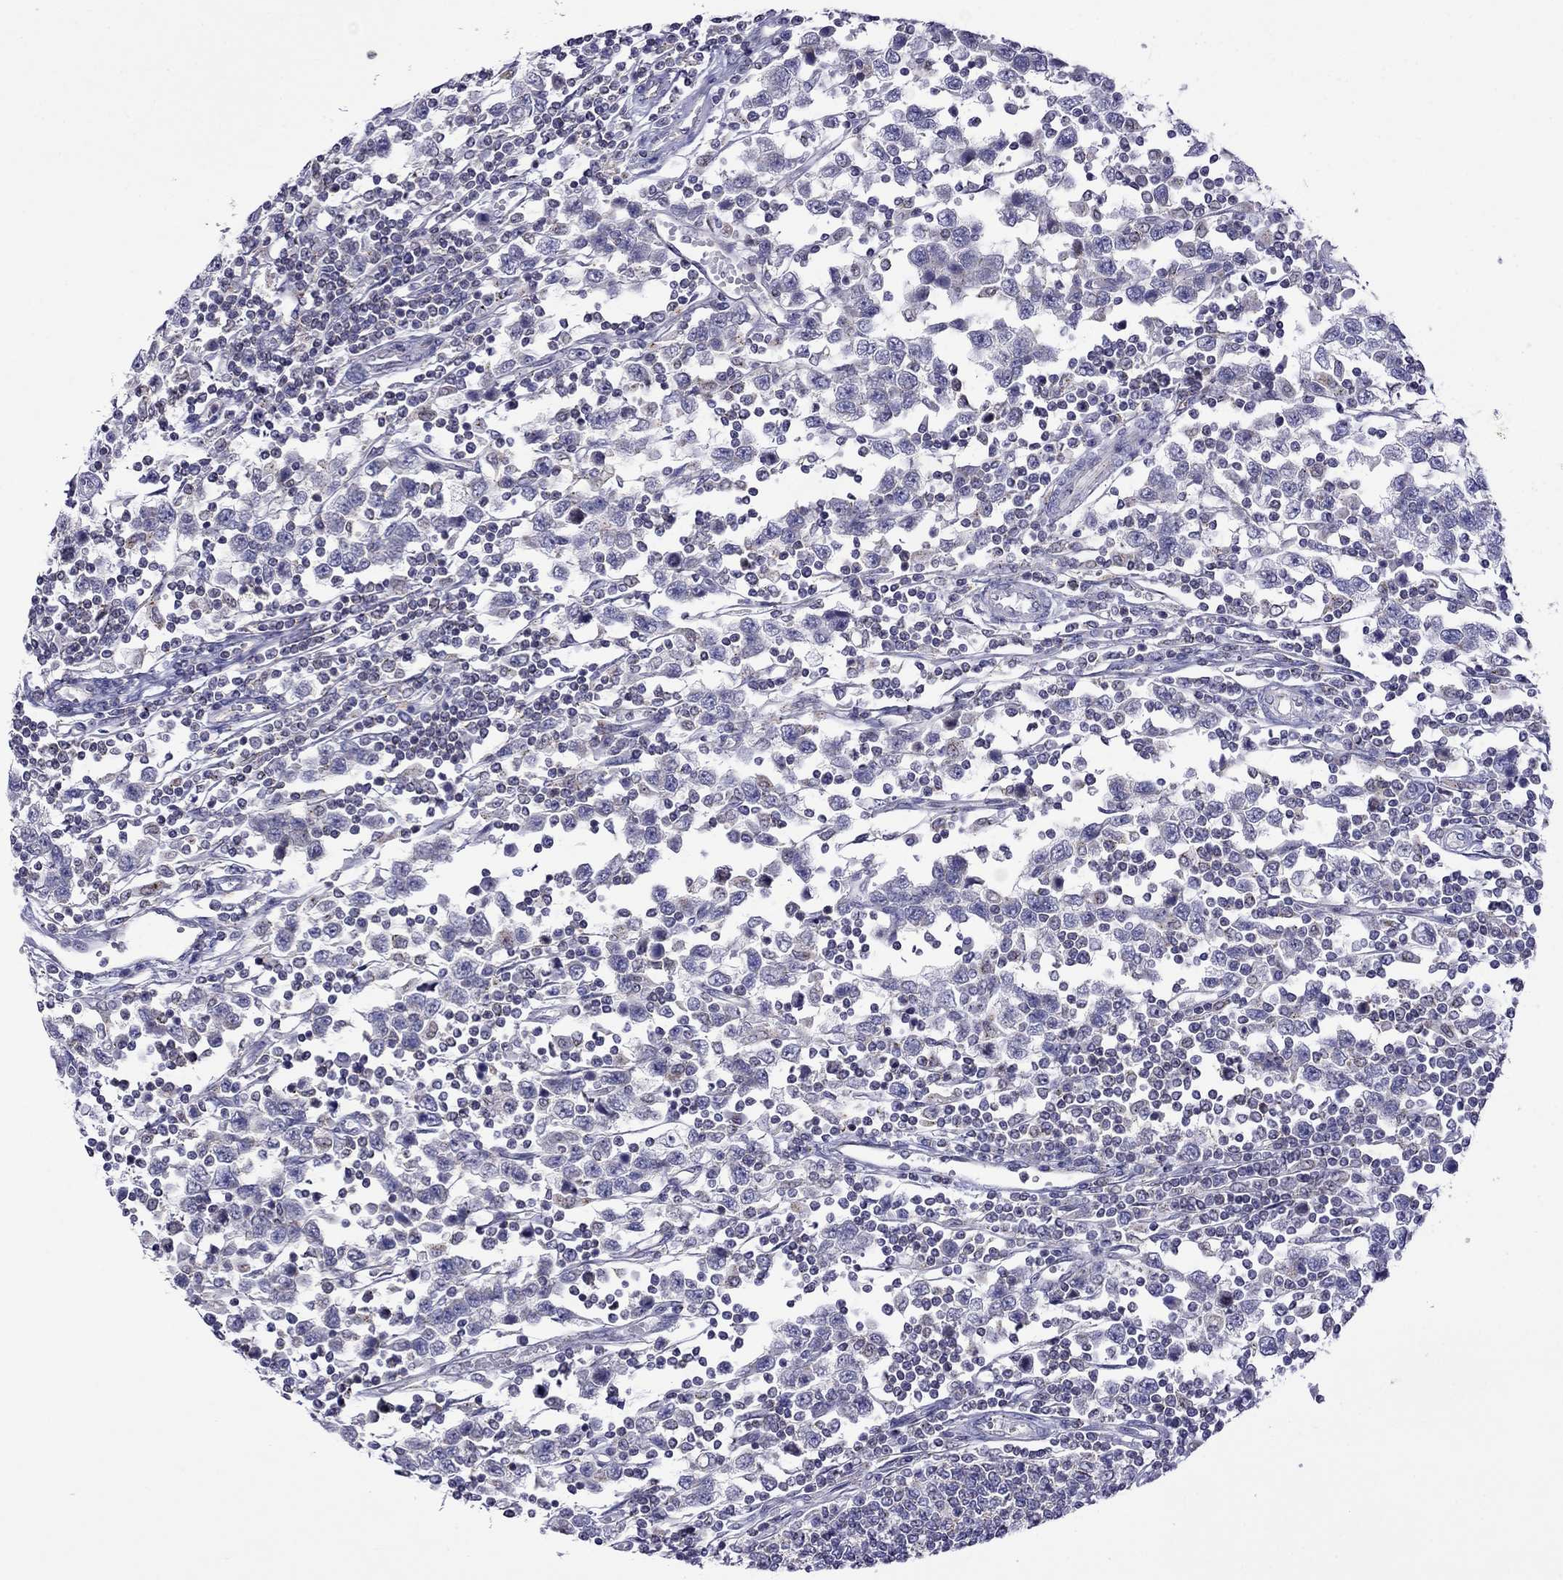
{"staining": {"intensity": "negative", "quantity": "none", "location": "none"}, "tissue": "testis cancer", "cell_type": "Tumor cells", "image_type": "cancer", "snomed": [{"axis": "morphology", "description": "Seminoma, NOS"}, {"axis": "topography", "description": "Testis"}], "caption": "The photomicrograph demonstrates no significant positivity in tumor cells of testis cancer. The staining is performed using DAB (3,3'-diaminobenzidine) brown chromogen with nuclei counter-stained in using hematoxylin.", "gene": "MPZ", "patient": {"sex": "male", "age": 34}}